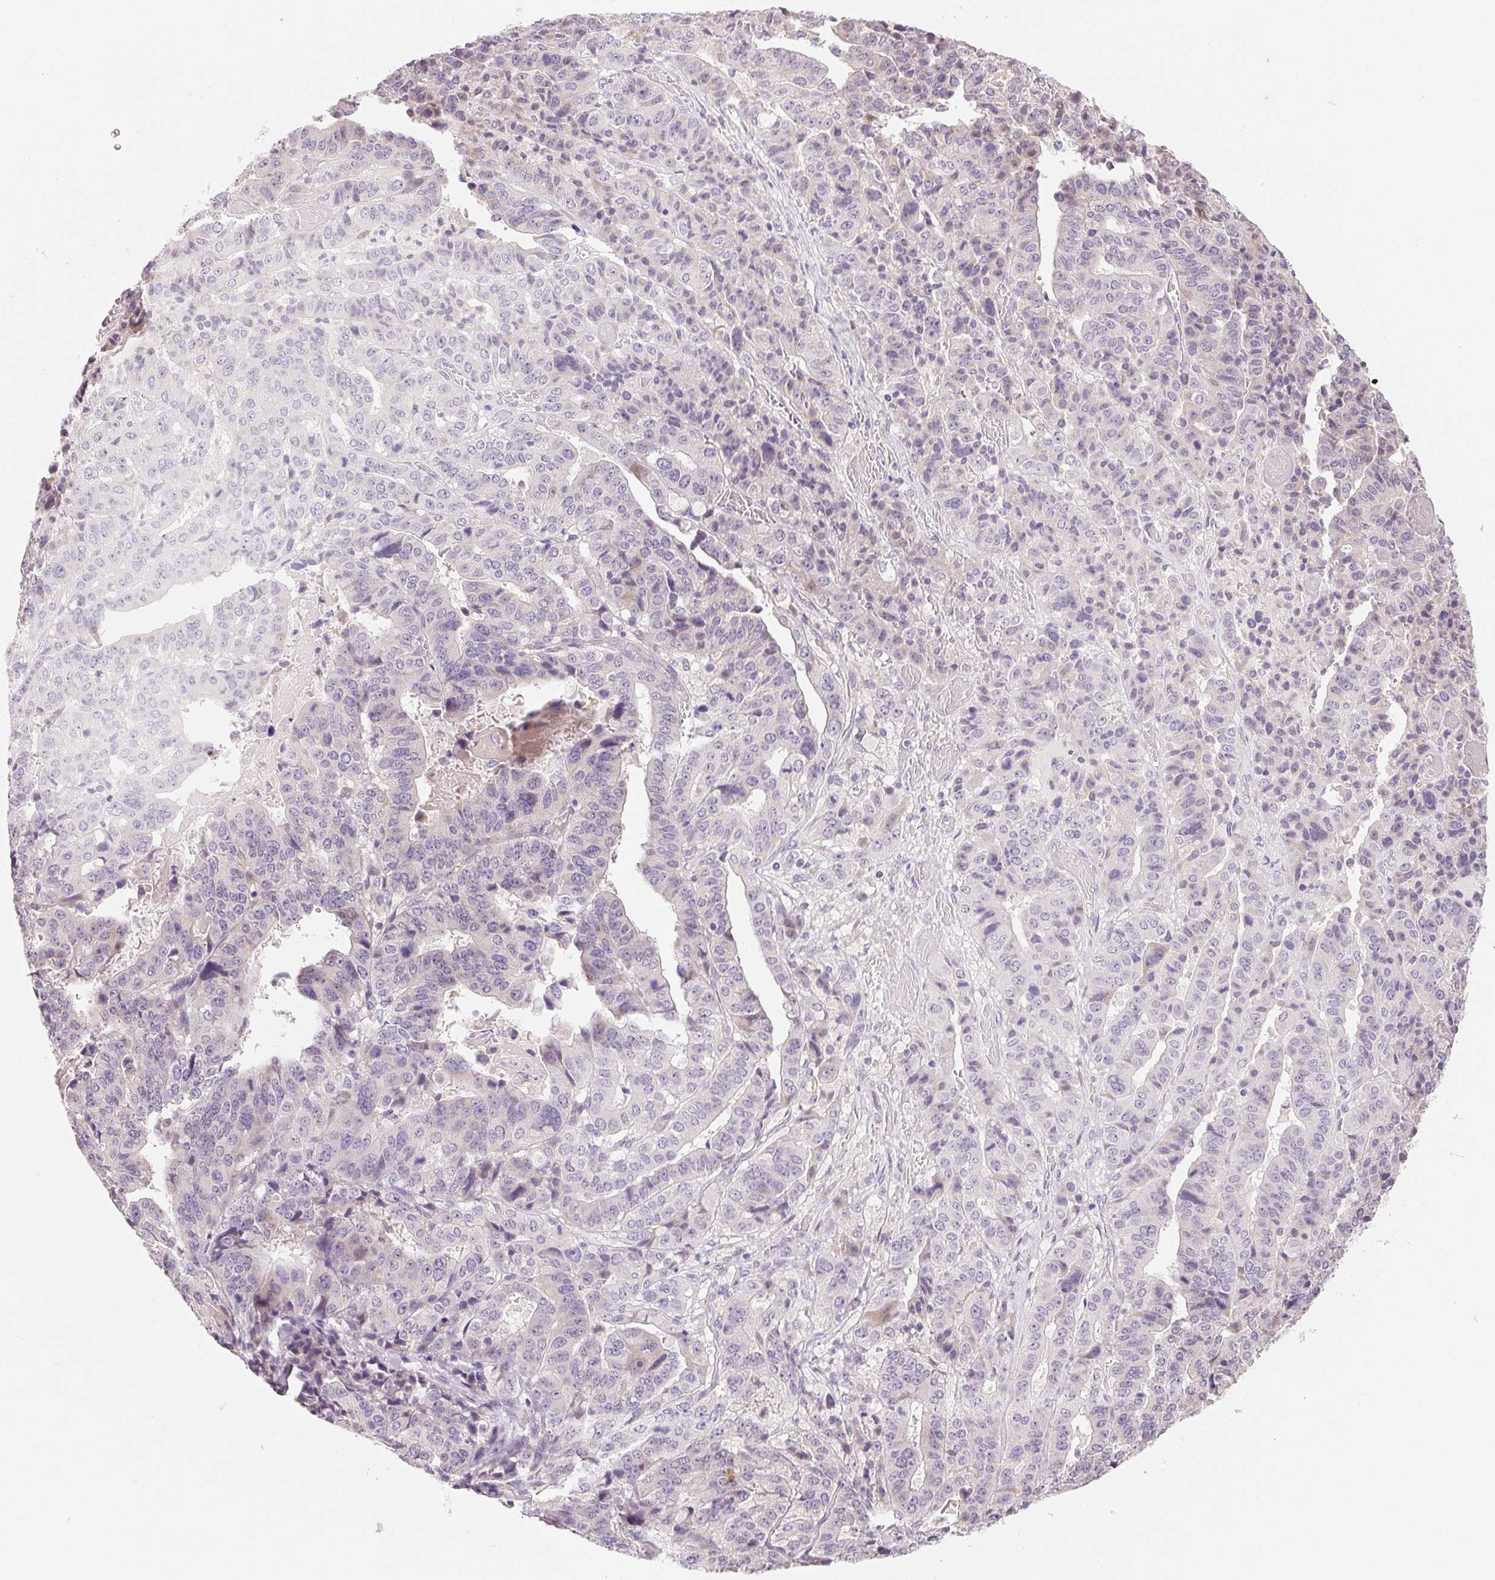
{"staining": {"intensity": "negative", "quantity": "none", "location": "none"}, "tissue": "stomach cancer", "cell_type": "Tumor cells", "image_type": "cancer", "snomed": [{"axis": "morphology", "description": "Adenocarcinoma, NOS"}, {"axis": "topography", "description": "Stomach"}], "caption": "A high-resolution photomicrograph shows immunohistochemistry (IHC) staining of stomach adenocarcinoma, which displays no significant staining in tumor cells.", "gene": "MYBL1", "patient": {"sex": "male", "age": 48}}